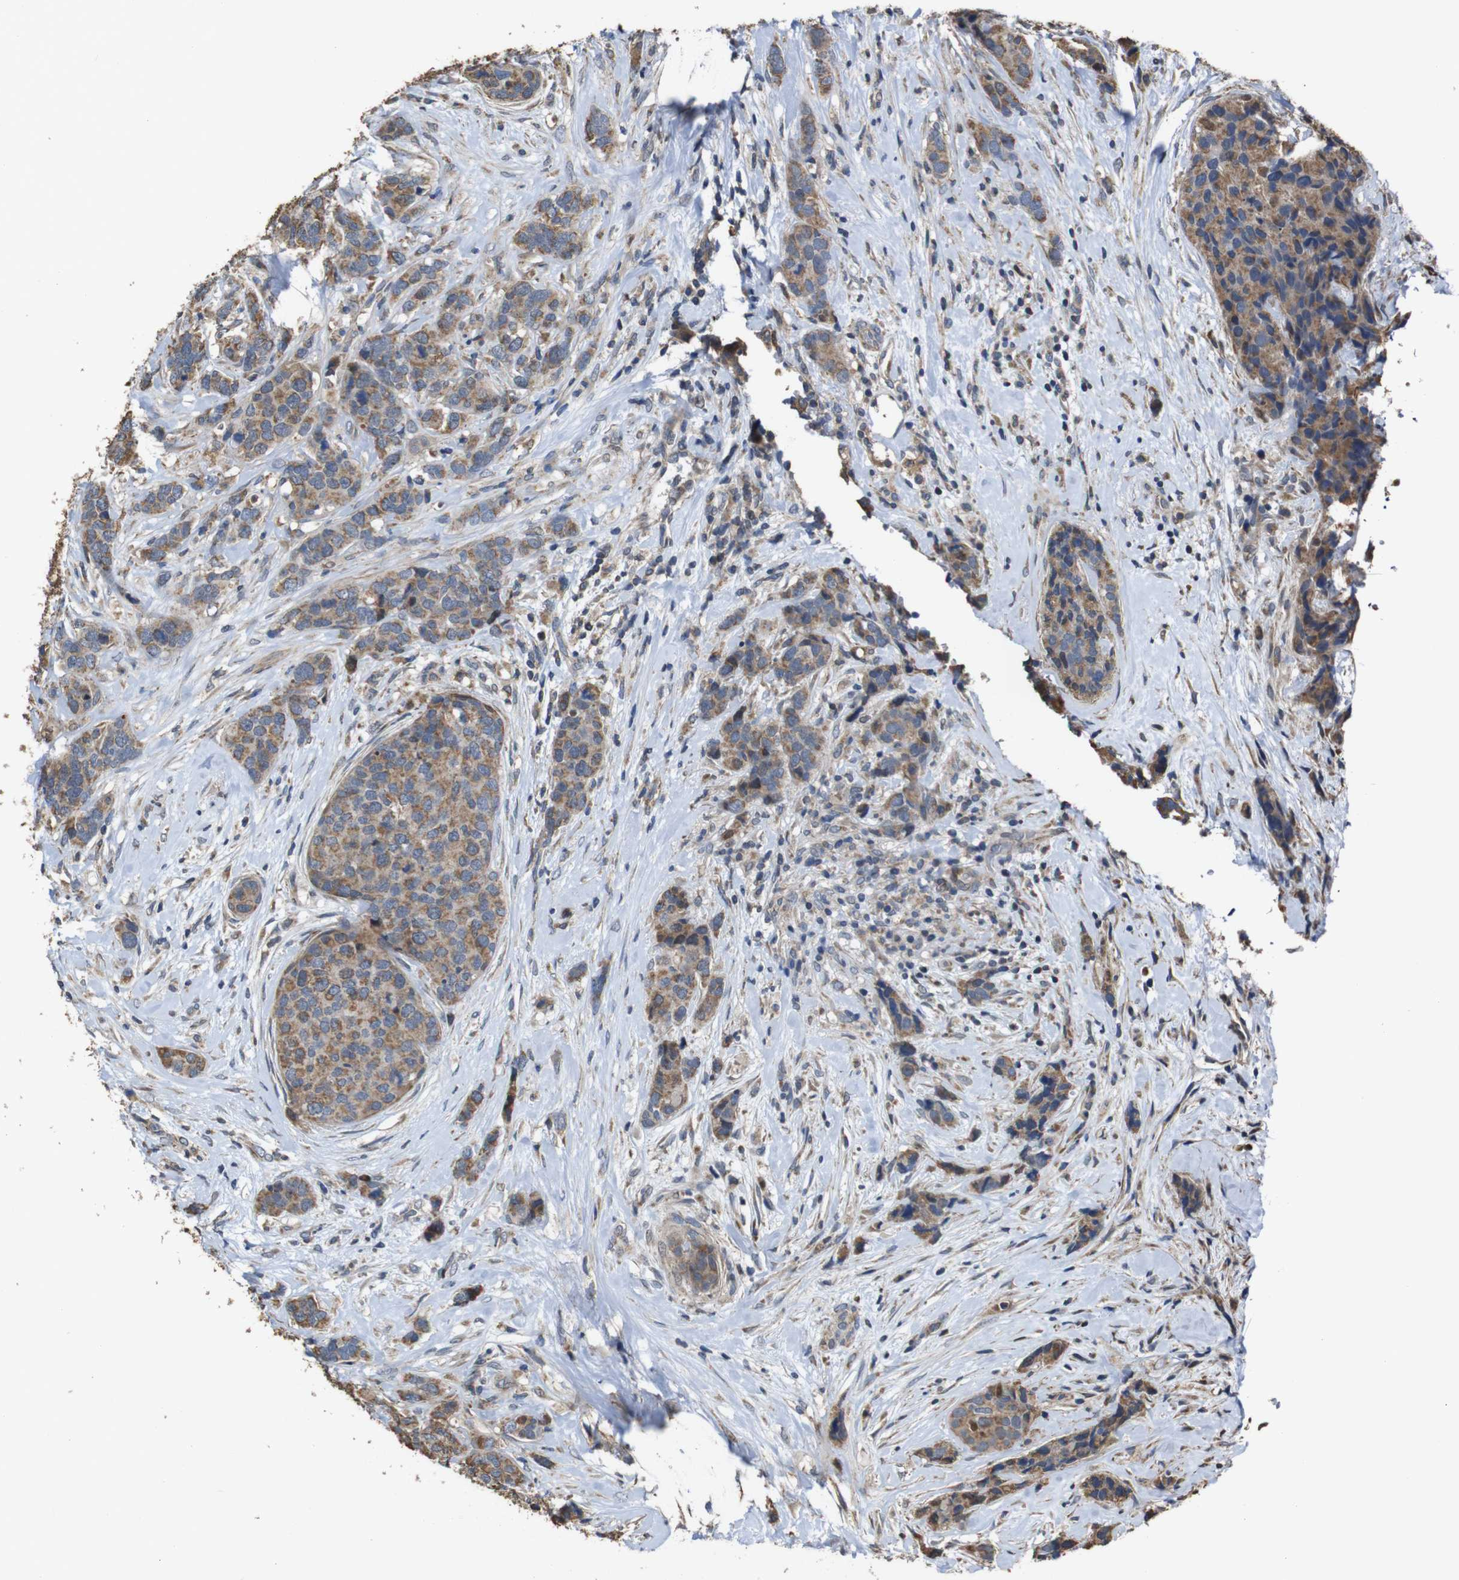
{"staining": {"intensity": "moderate", "quantity": ">75%", "location": "cytoplasmic/membranous"}, "tissue": "breast cancer", "cell_type": "Tumor cells", "image_type": "cancer", "snomed": [{"axis": "morphology", "description": "Lobular carcinoma"}, {"axis": "topography", "description": "Breast"}], "caption": "The image exhibits a brown stain indicating the presence of a protein in the cytoplasmic/membranous of tumor cells in breast cancer. Nuclei are stained in blue.", "gene": "SNN", "patient": {"sex": "female", "age": 59}}